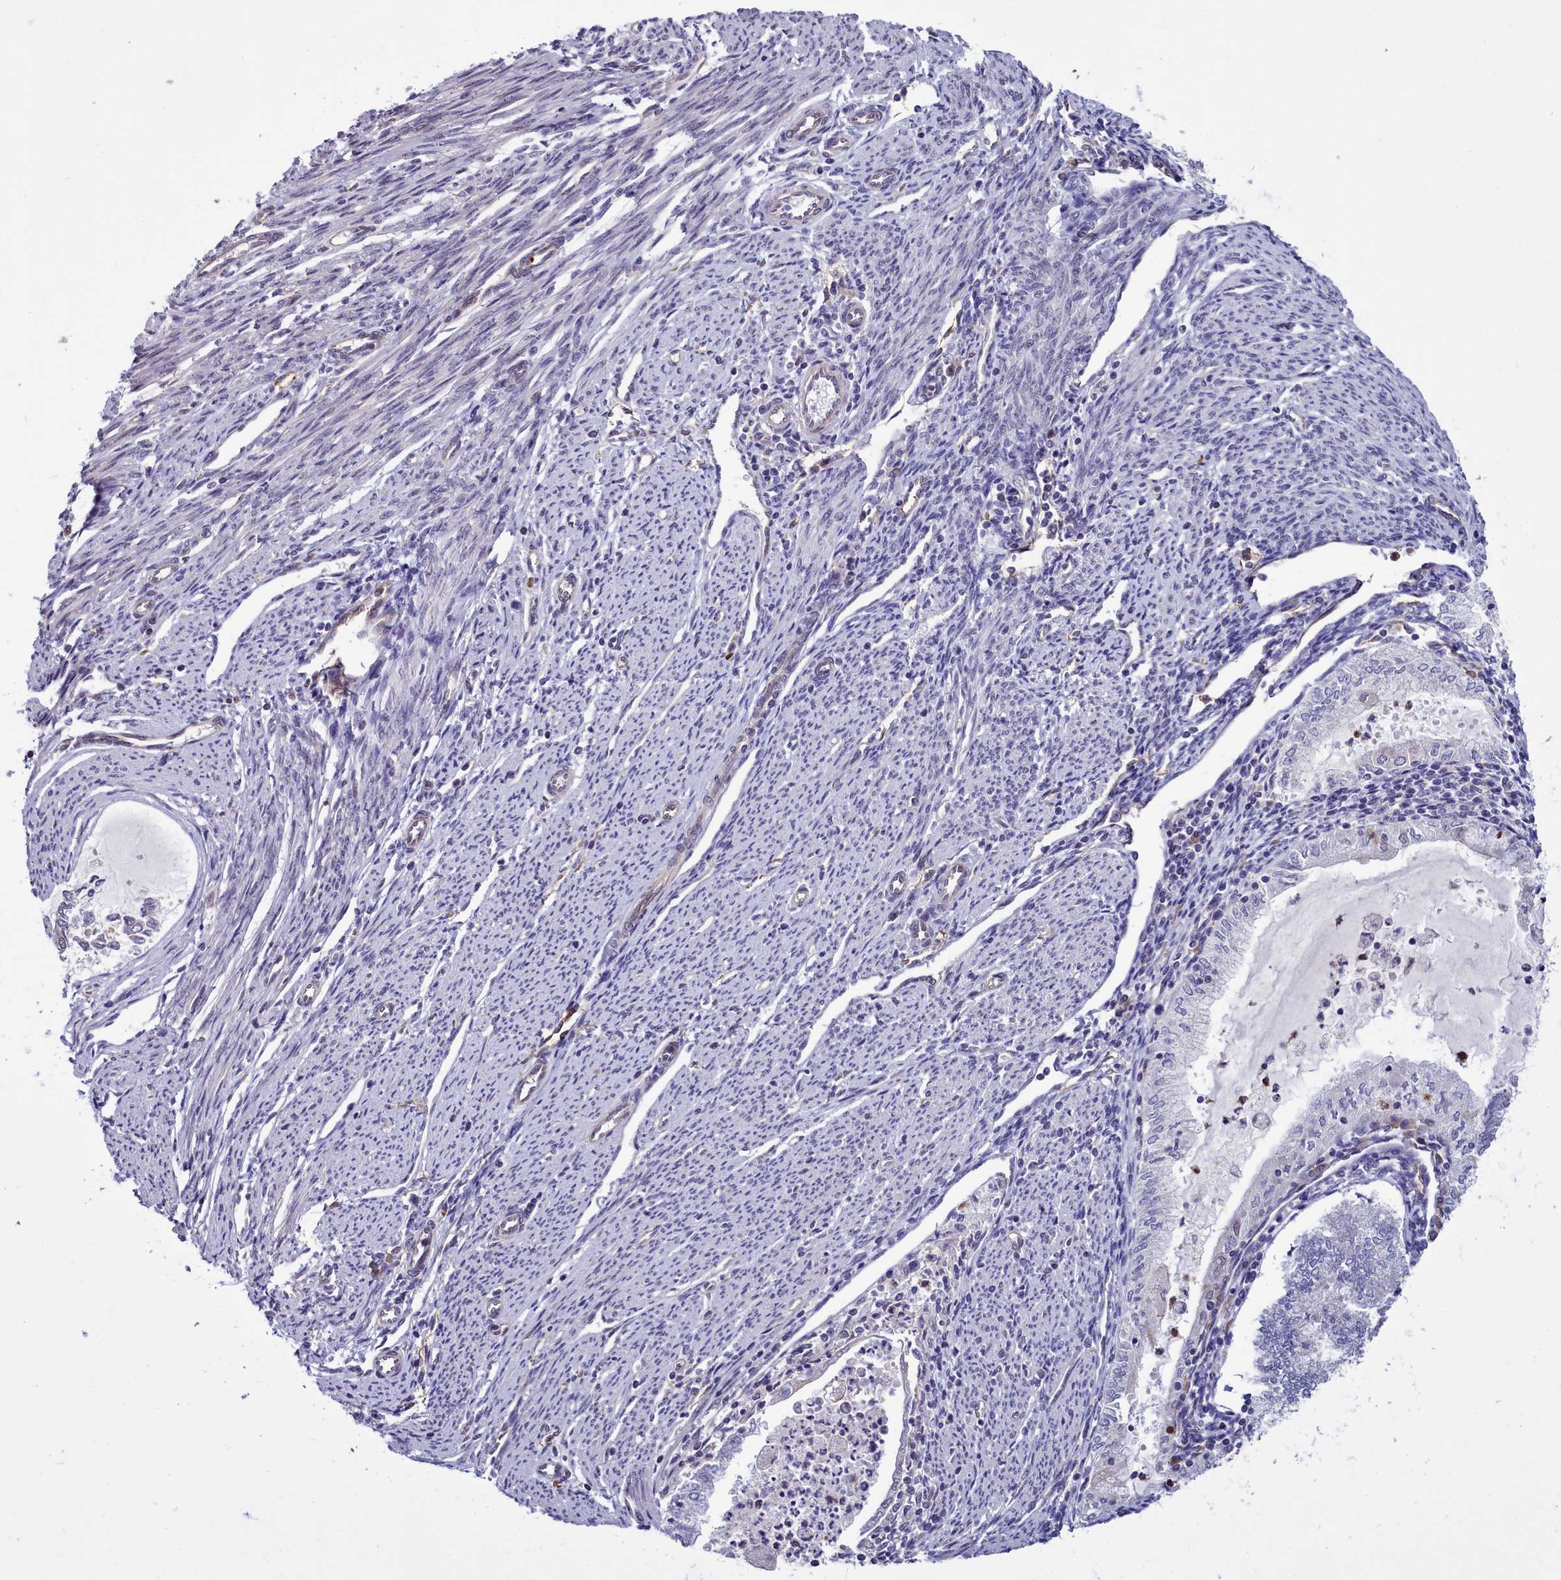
{"staining": {"intensity": "negative", "quantity": "none", "location": "none"}, "tissue": "endometrial cancer", "cell_type": "Tumor cells", "image_type": "cancer", "snomed": [{"axis": "morphology", "description": "Adenocarcinoma, NOS"}, {"axis": "topography", "description": "Endometrium"}], "caption": "A micrograph of endometrial cancer (adenocarcinoma) stained for a protein displays no brown staining in tumor cells. (Brightfield microscopy of DAB (3,3'-diaminobenzidine) immunohistochemistry (IHC) at high magnification).", "gene": "BCAR1", "patient": {"sex": "female", "age": 79}}